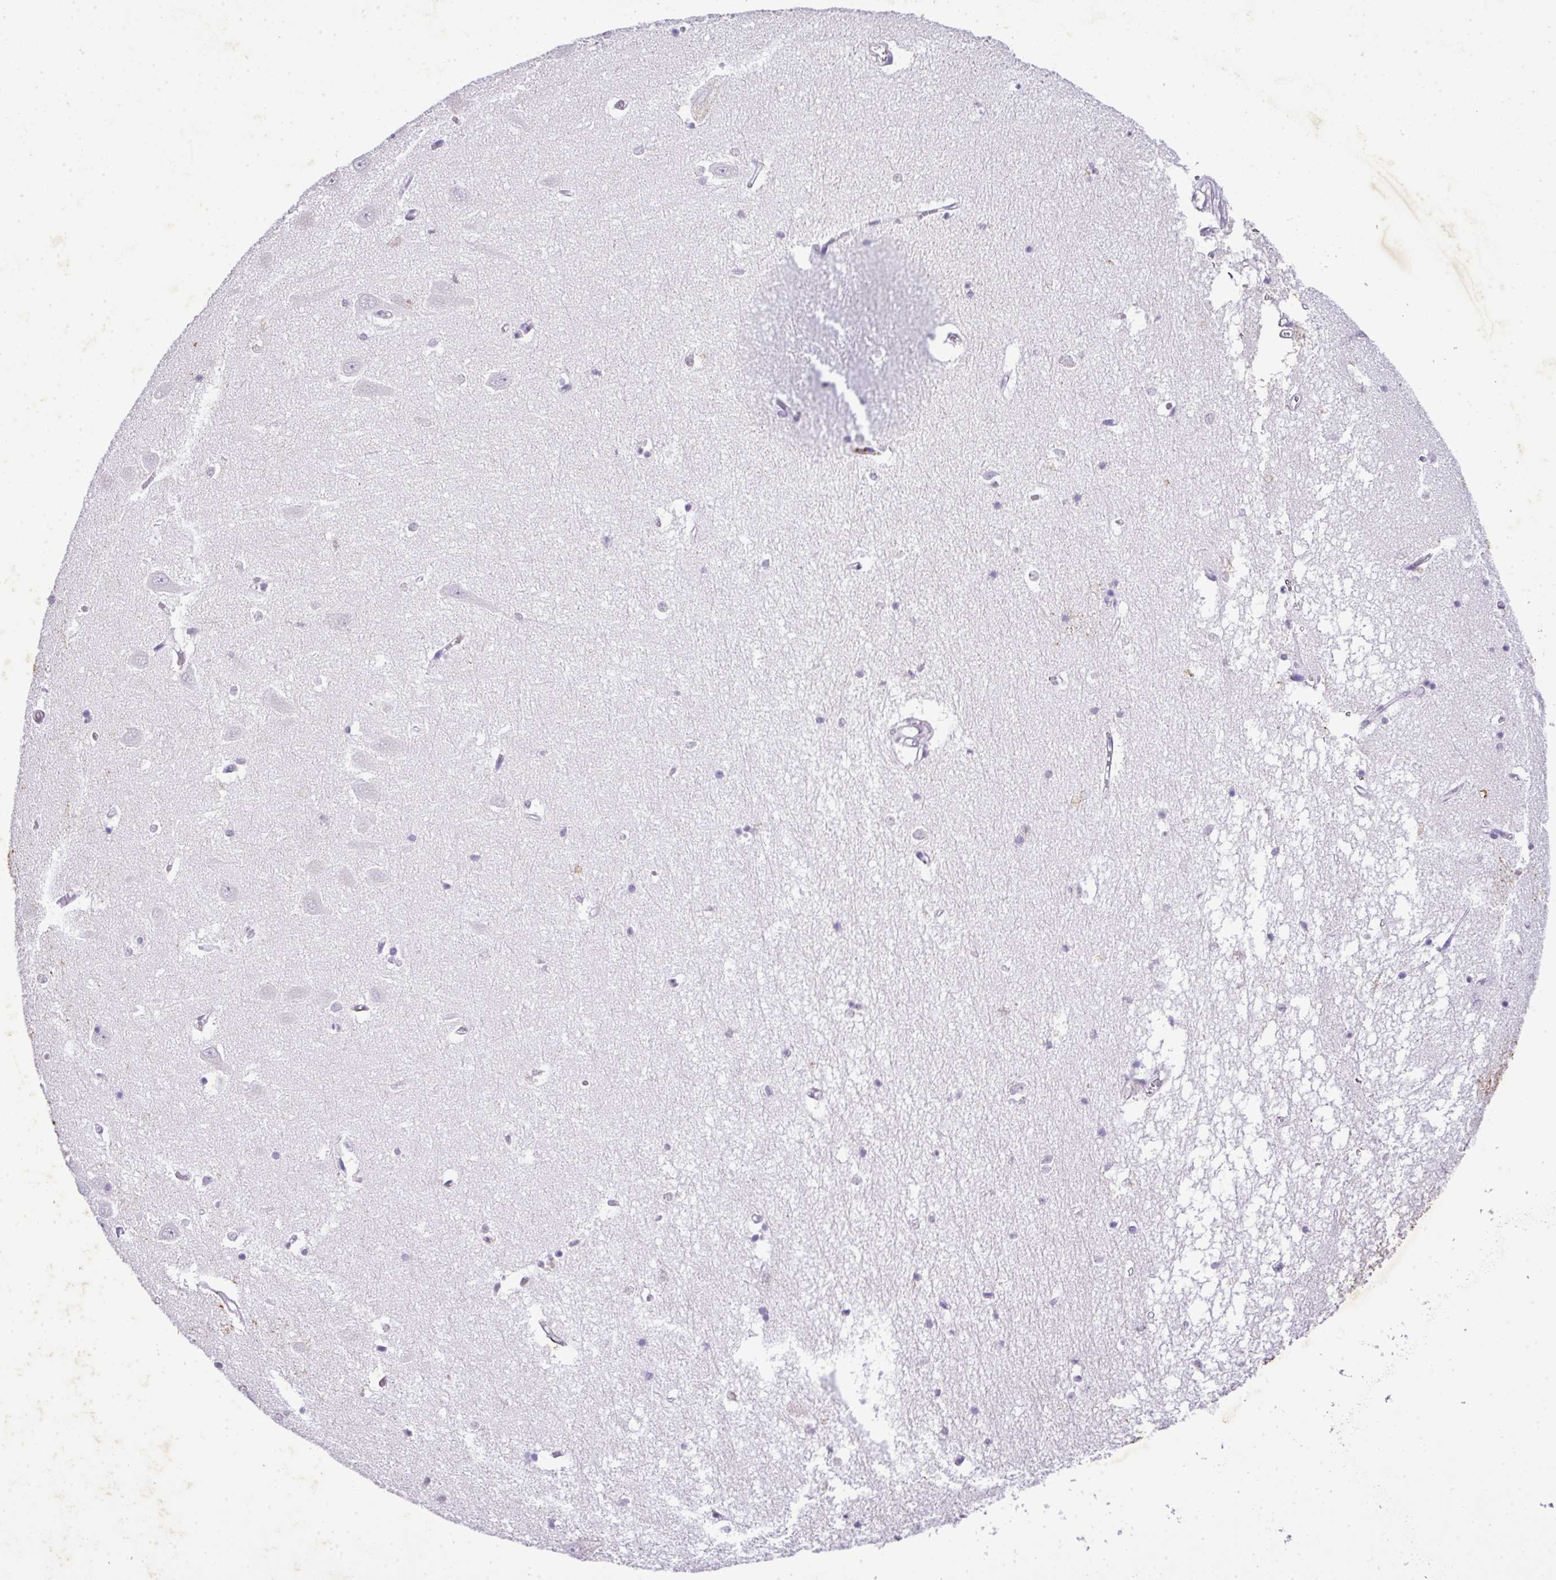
{"staining": {"intensity": "negative", "quantity": "none", "location": "none"}, "tissue": "hippocampus", "cell_type": "Glial cells", "image_type": "normal", "snomed": [{"axis": "morphology", "description": "Normal tissue, NOS"}, {"axis": "topography", "description": "Hippocampus"}], "caption": "Hippocampus was stained to show a protein in brown. There is no significant expression in glial cells. (IHC, brightfield microscopy, high magnification).", "gene": "KCNJ11", "patient": {"sex": "male", "age": 70}}